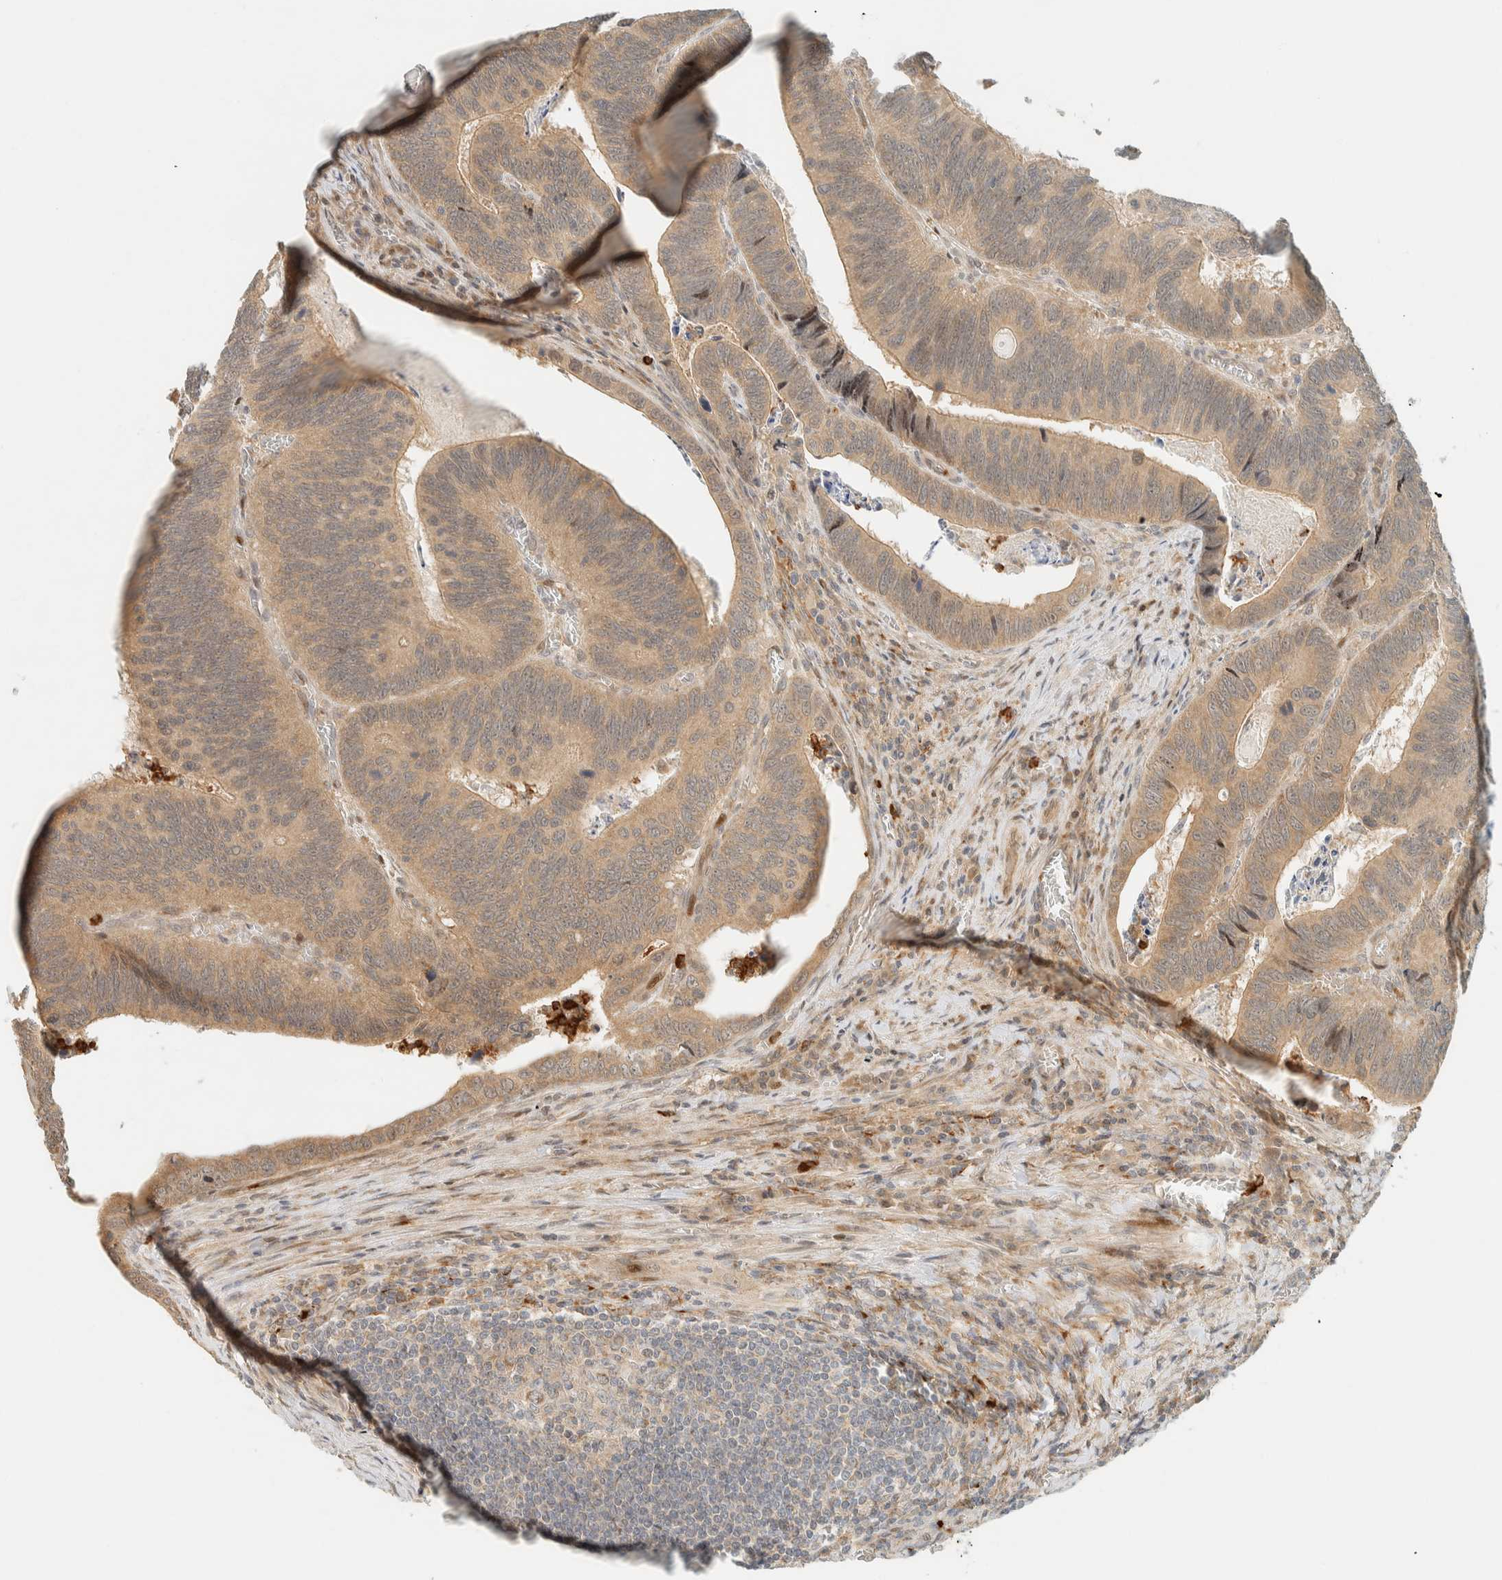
{"staining": {"intensity": "weak", "quantity": ">75%", "location": "cytoplasmic/membranous"}, "tissue": "colorectal cancer", "cell_type": "Tumor cells", "image_type": "cancer", "snomed": [{"axis": "morphology", "description": "Inflammation, NOS"}, {"axis": "morphology", "description": "Adenocarcinoma, NOS"}, {"axis": "topography", "description": "Colon"}], "caption": "Colorectal cancer (adenocarcinoma) stained with a protein marker demonstrates weak staining in tumor cells.", "gene": "CCDC171", "patient": {"sex": "male", "age": 72}}